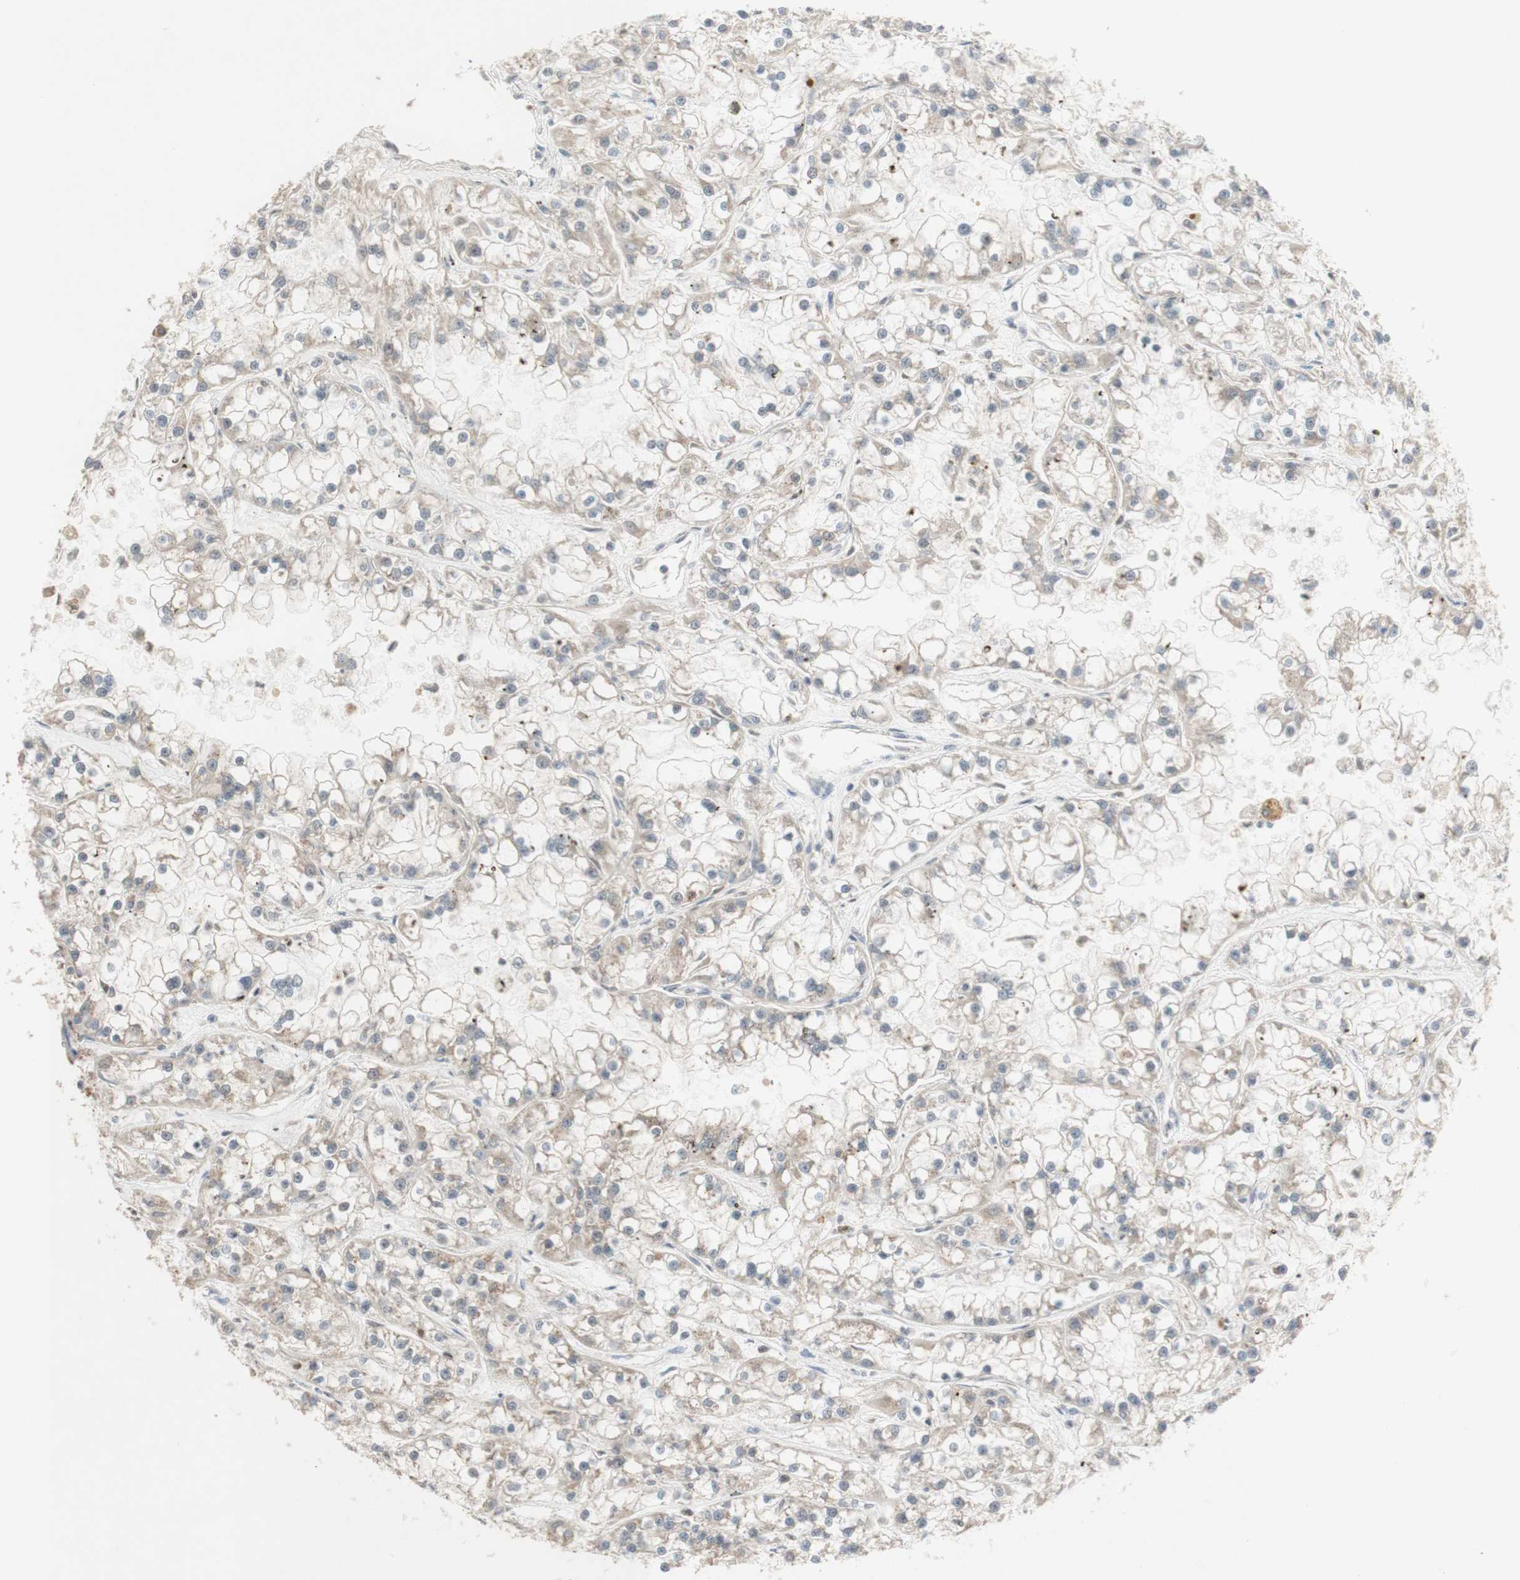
{"staining": {"intensity": "moderate", "quantity": ">75%", "location": "cytoplasmic/membranous"}, "tissue": "renal cancer", "cell_type": "Tumor cells", "image_type": "cancer", "snomed": [{"axis": "morphology", "description": "Adenocarcinoma, NOS"}, {"axis": "topography", "description": "Kidney"}], "caption": "Protein expression analysis of renal adenocarcinoma exhibits moderate cytoplasmic/membranous expression in approximately >75% of tumor cells. (DAB (3,3'-diaminobenzidine) IHC, brown staining for protein, blue staining for nuclei).", "gene": "CYLD", "patient": {"sex": "female", "age": 52}}